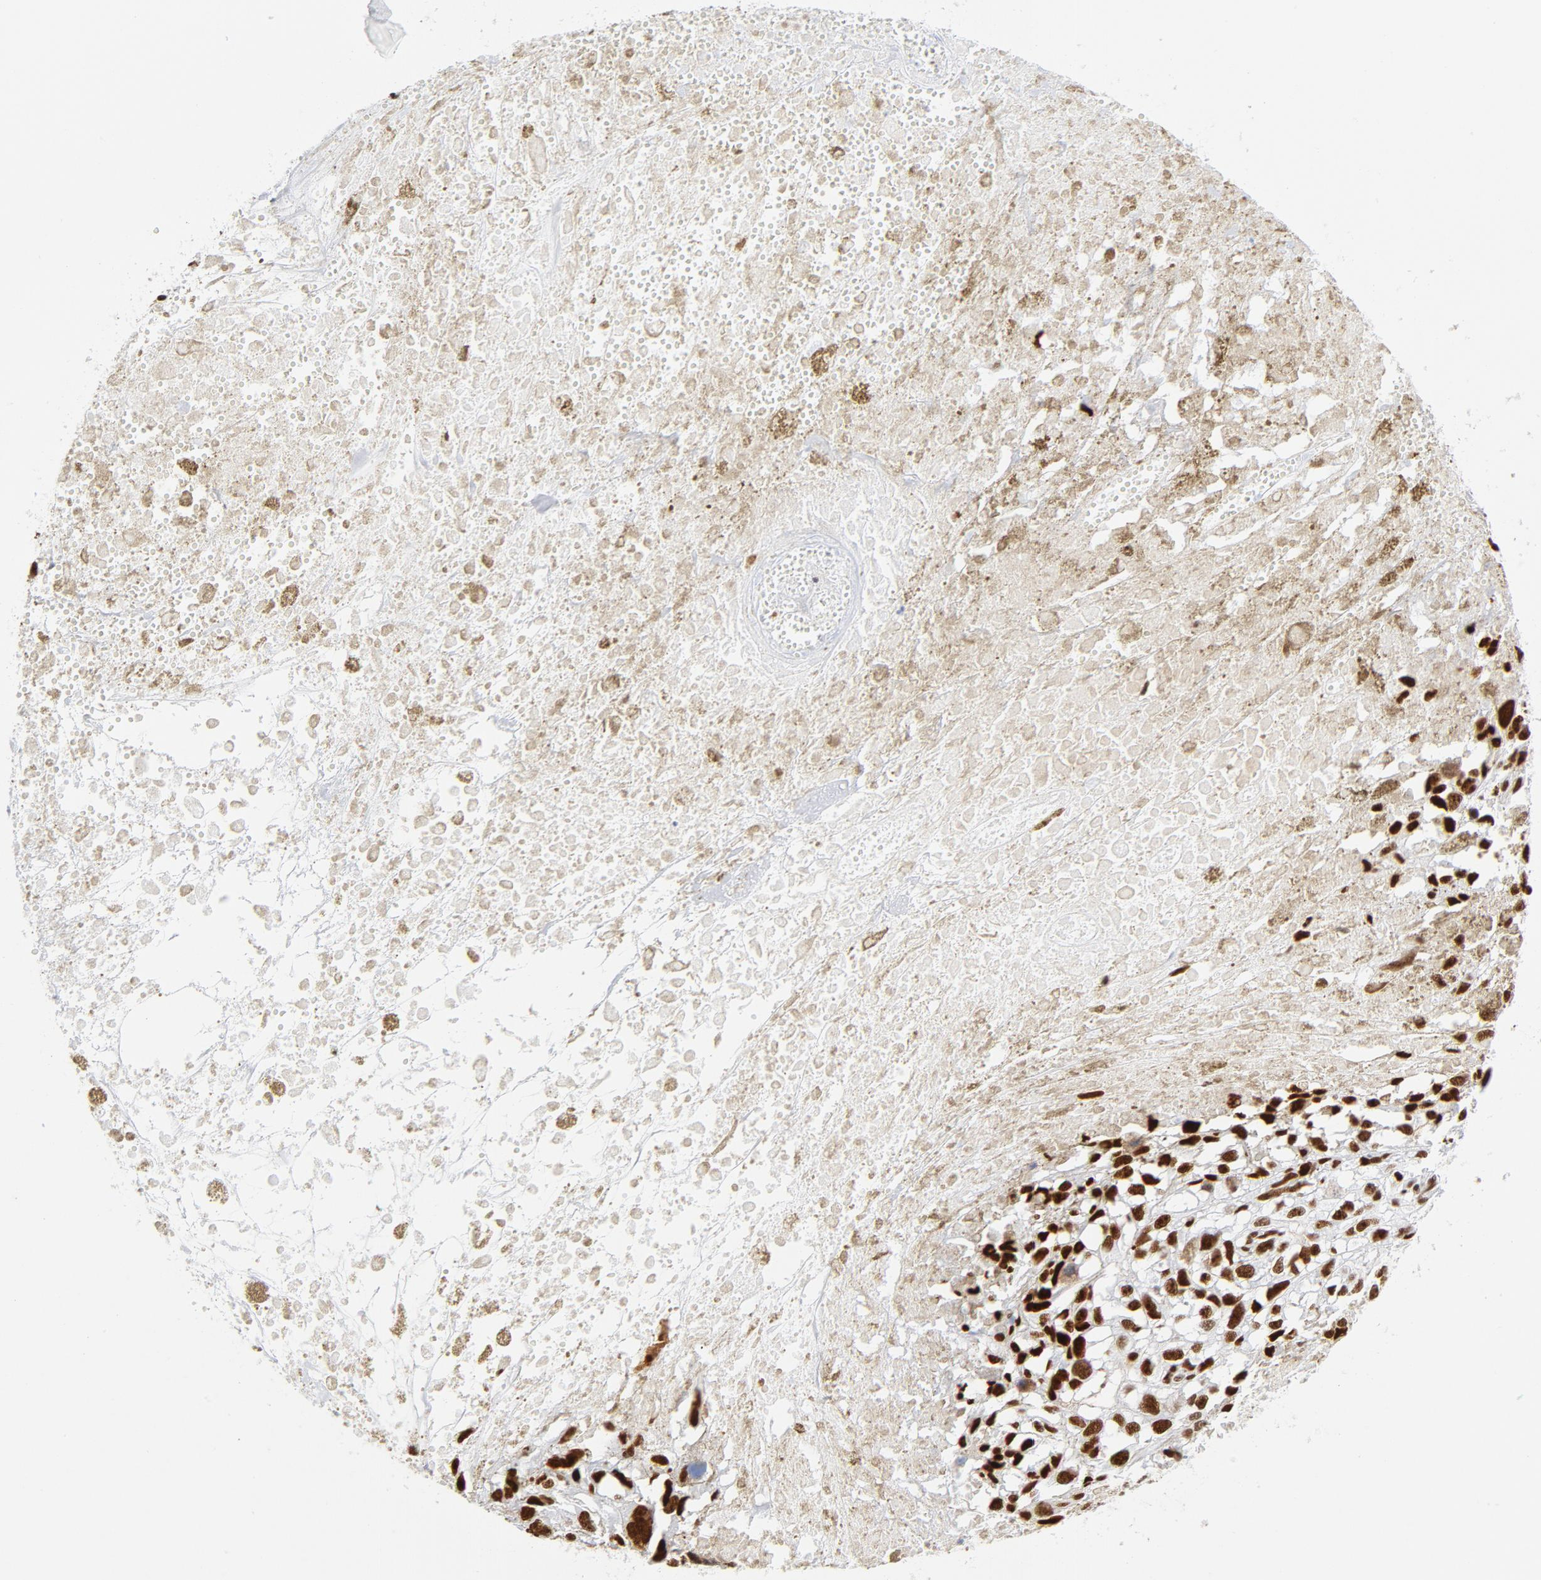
{"staining": {"intensity": "strong", "quantity": ">75%", "location": "nuclear"}, "tissue": "melanoma", "cell_type": "Tumor cells", "image_type": "cancer", "snomed": [{"axis": "morphology", "description": "Malignant melanoma, Metastatic site"}, {"axis": "topography", "description": "Lymph node"}], "caption": "Malignant melanoma (metastatic site) tissue exhibits strong nuclear expression in approximately >75% of tumor cells (DAB (3,3'-diaminobenzidine) = brown stain, brightfield microscopy at high magnification).", "gene": "XRCC5", "patient": {"sex": "male", "age": 59}}